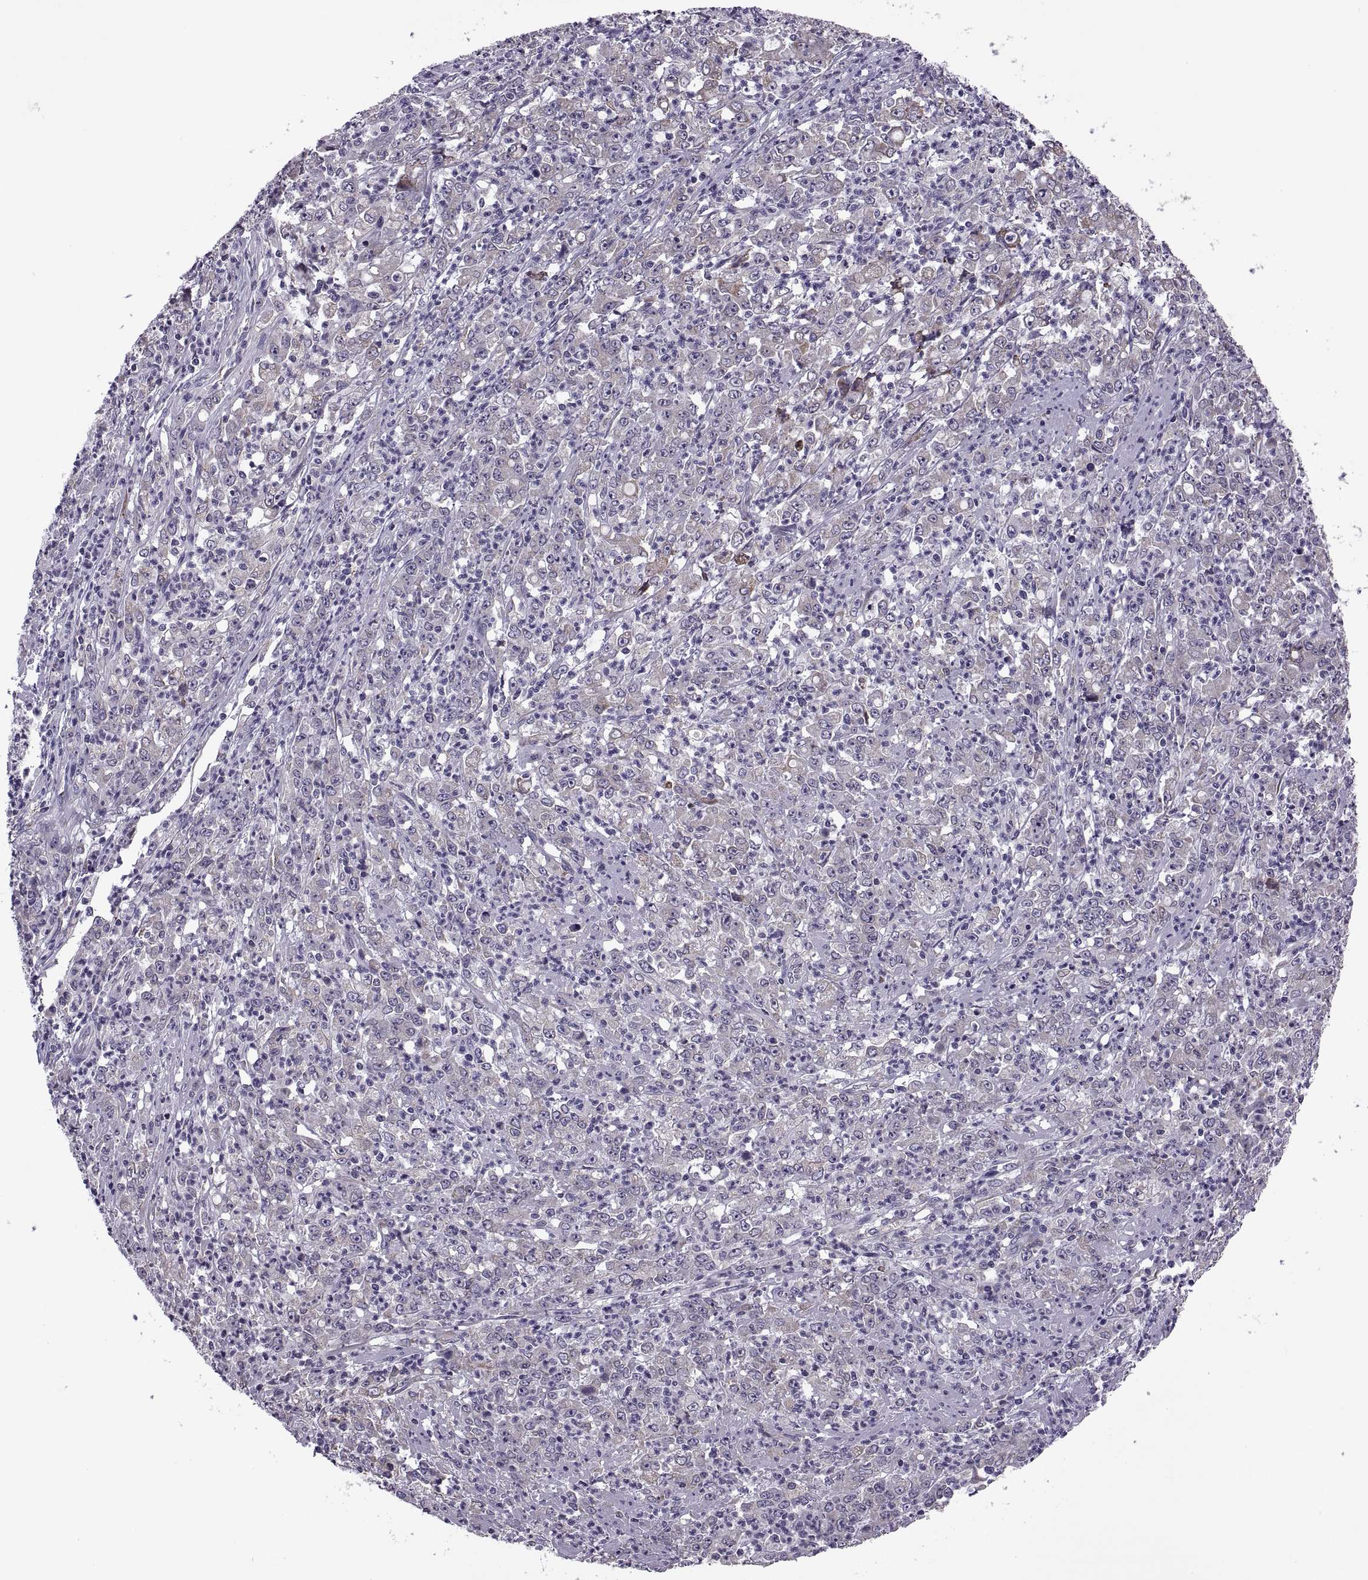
{"staining": {"intensity": "weak", "quantity": "25%-75%", "location": "cytoplasmic/membranous"}, "tissue": "stomach cancer", "cell_type": "Tumor cells", "image_type": "cancer", "snomed": [{"axis": "morphology", "description": "Adenocarcinoma, NOS"}, {"axis": "topography", "description": "Stomach, lower"}], "caption": "Stomach cancer (adenocarcinoma) stained with a protein marker demonstrates weak staining in tumor cells.", "gene": "LETM2", "patient": {"sex": "female", "age": 71}}